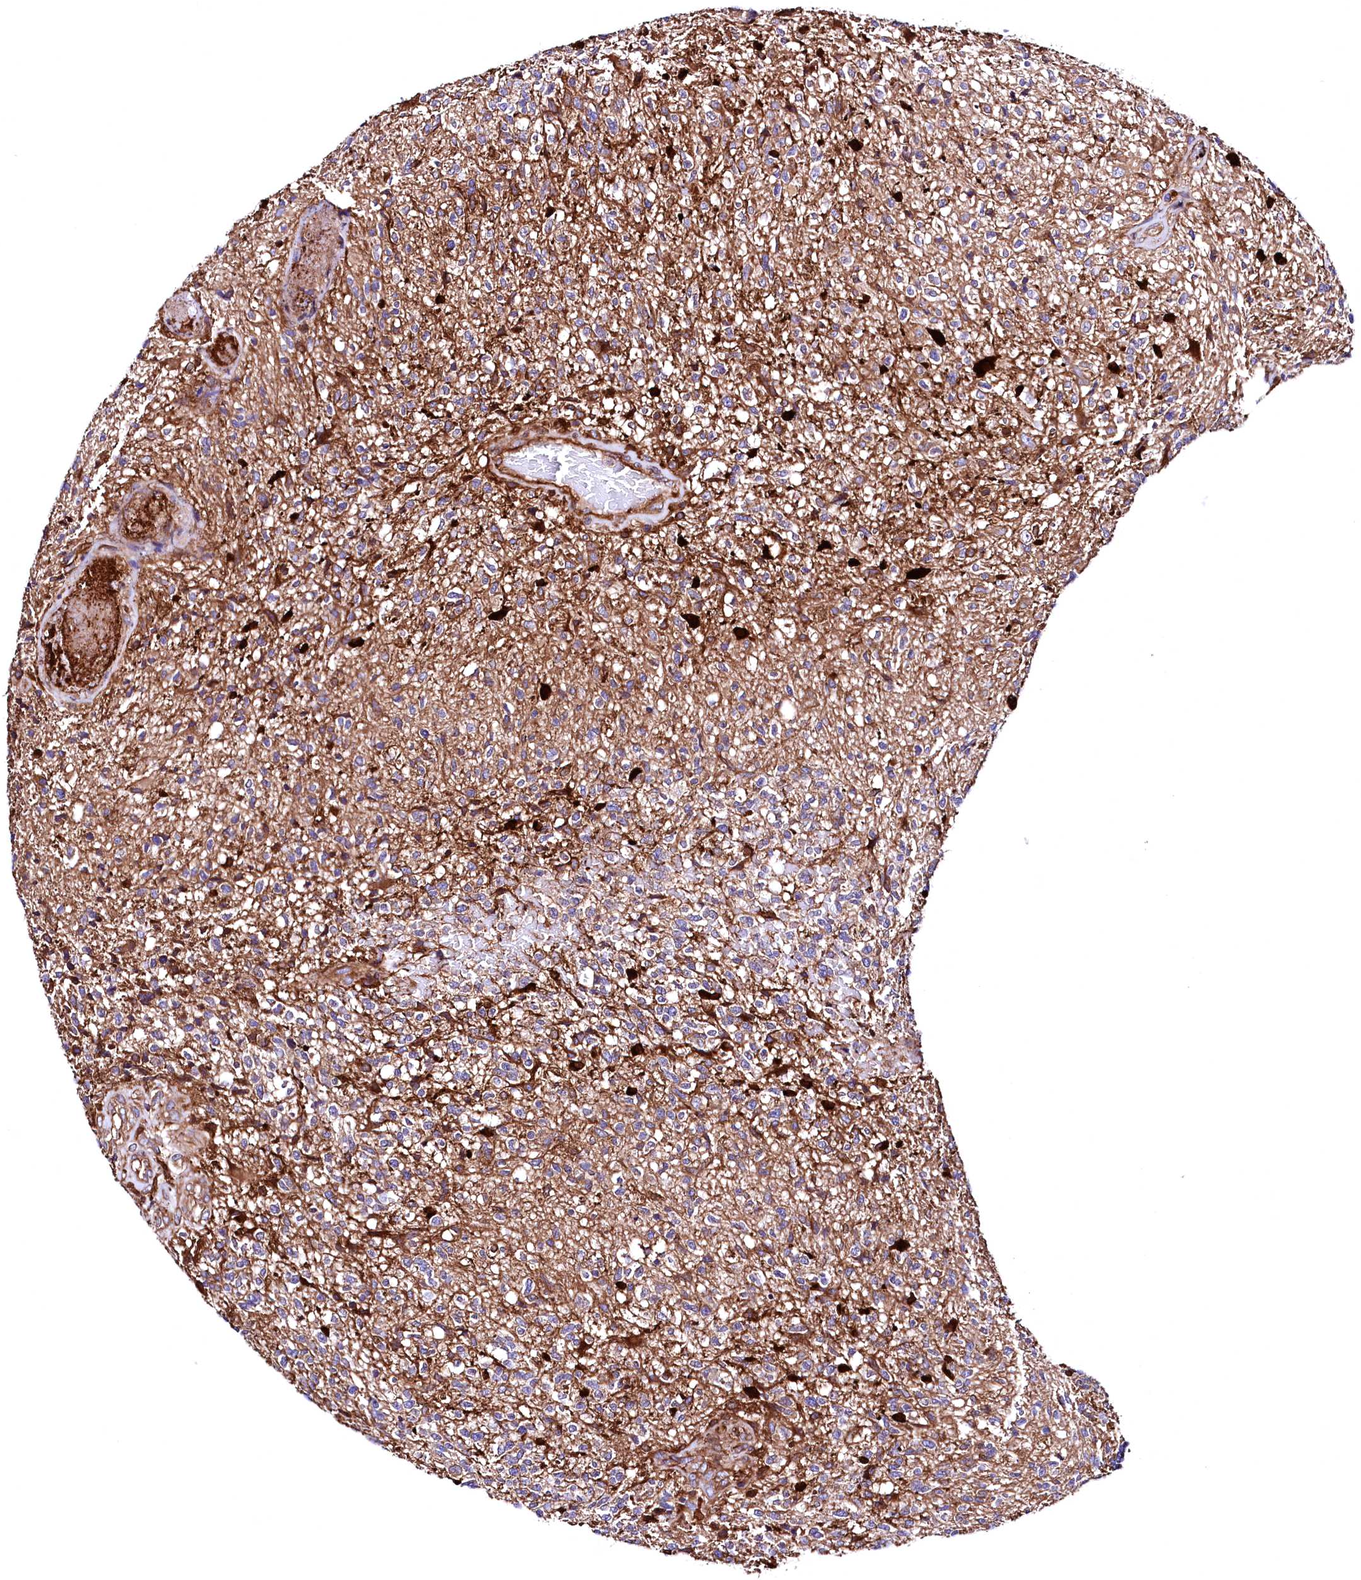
{"staining": {"intensity": "moderate", "quantity": "<25%", "location": "cytoplasmic/membranous"}, "tissue": "glioma", "cell_type": "Tumor cells", "image_type": "cancer", "snomed": [{"axis": "morphology", "description": "Glioma, malignant, High grade"}, {"axis": "topography", "description": "Brain"}], "caption": "DAB immunohistochemical staining of high-grade glioma (malignant) demonstrates moderate cytoplasmic/membranous protein expression in about <25% of tumor cells.", "gene": "STAMBPL1", "patient": {"sex": "male", "age": 56}}